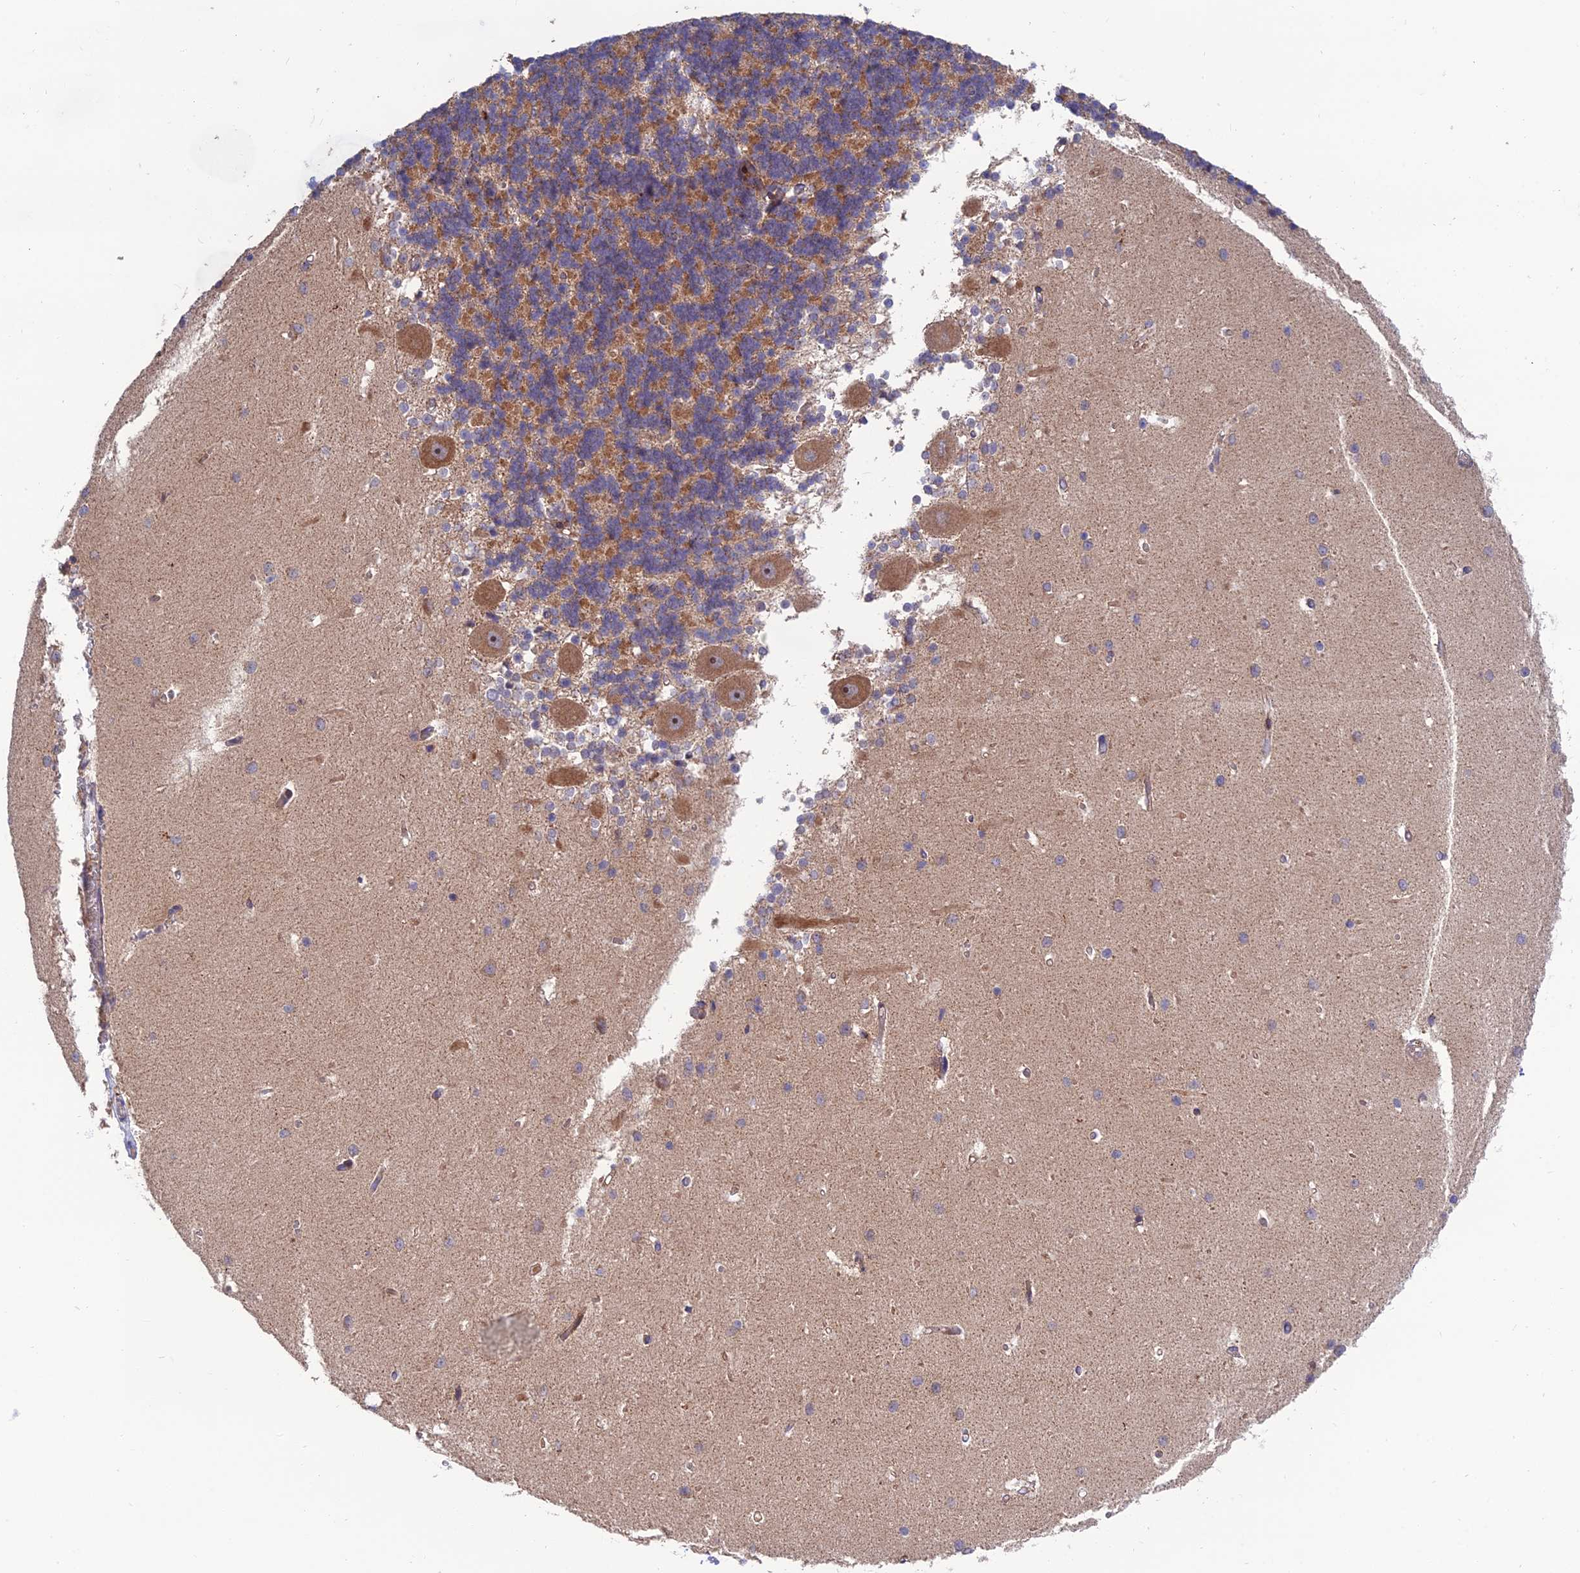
{"staining": {"intensity": "moderate", "quantity": "25%-75%", "location": "cytoplasmic/membranous"}, "tissue": "cerebellum", "cell_type": "Cells in granular layer", "image_type": "normal", "snomed": [{"axis": "morphology", "description": "Normal tissue, NOS"}, {"axis": "topography", "description": "Cerebellum"}], "caption": "Immunohistochemical staining of normal human cerebellum reveals medium levels of moderate cytoplasmic/membranous staining in about 25%-75% of cells in granular layer. Using DAB (3,3'-diaminobenzidine) (brown) and hematoxylin (blue) stains, captured at high magnification using brightfield microscopy.", "gene": "RIC8B", "patient": {"sex": "male", "age": 37}}